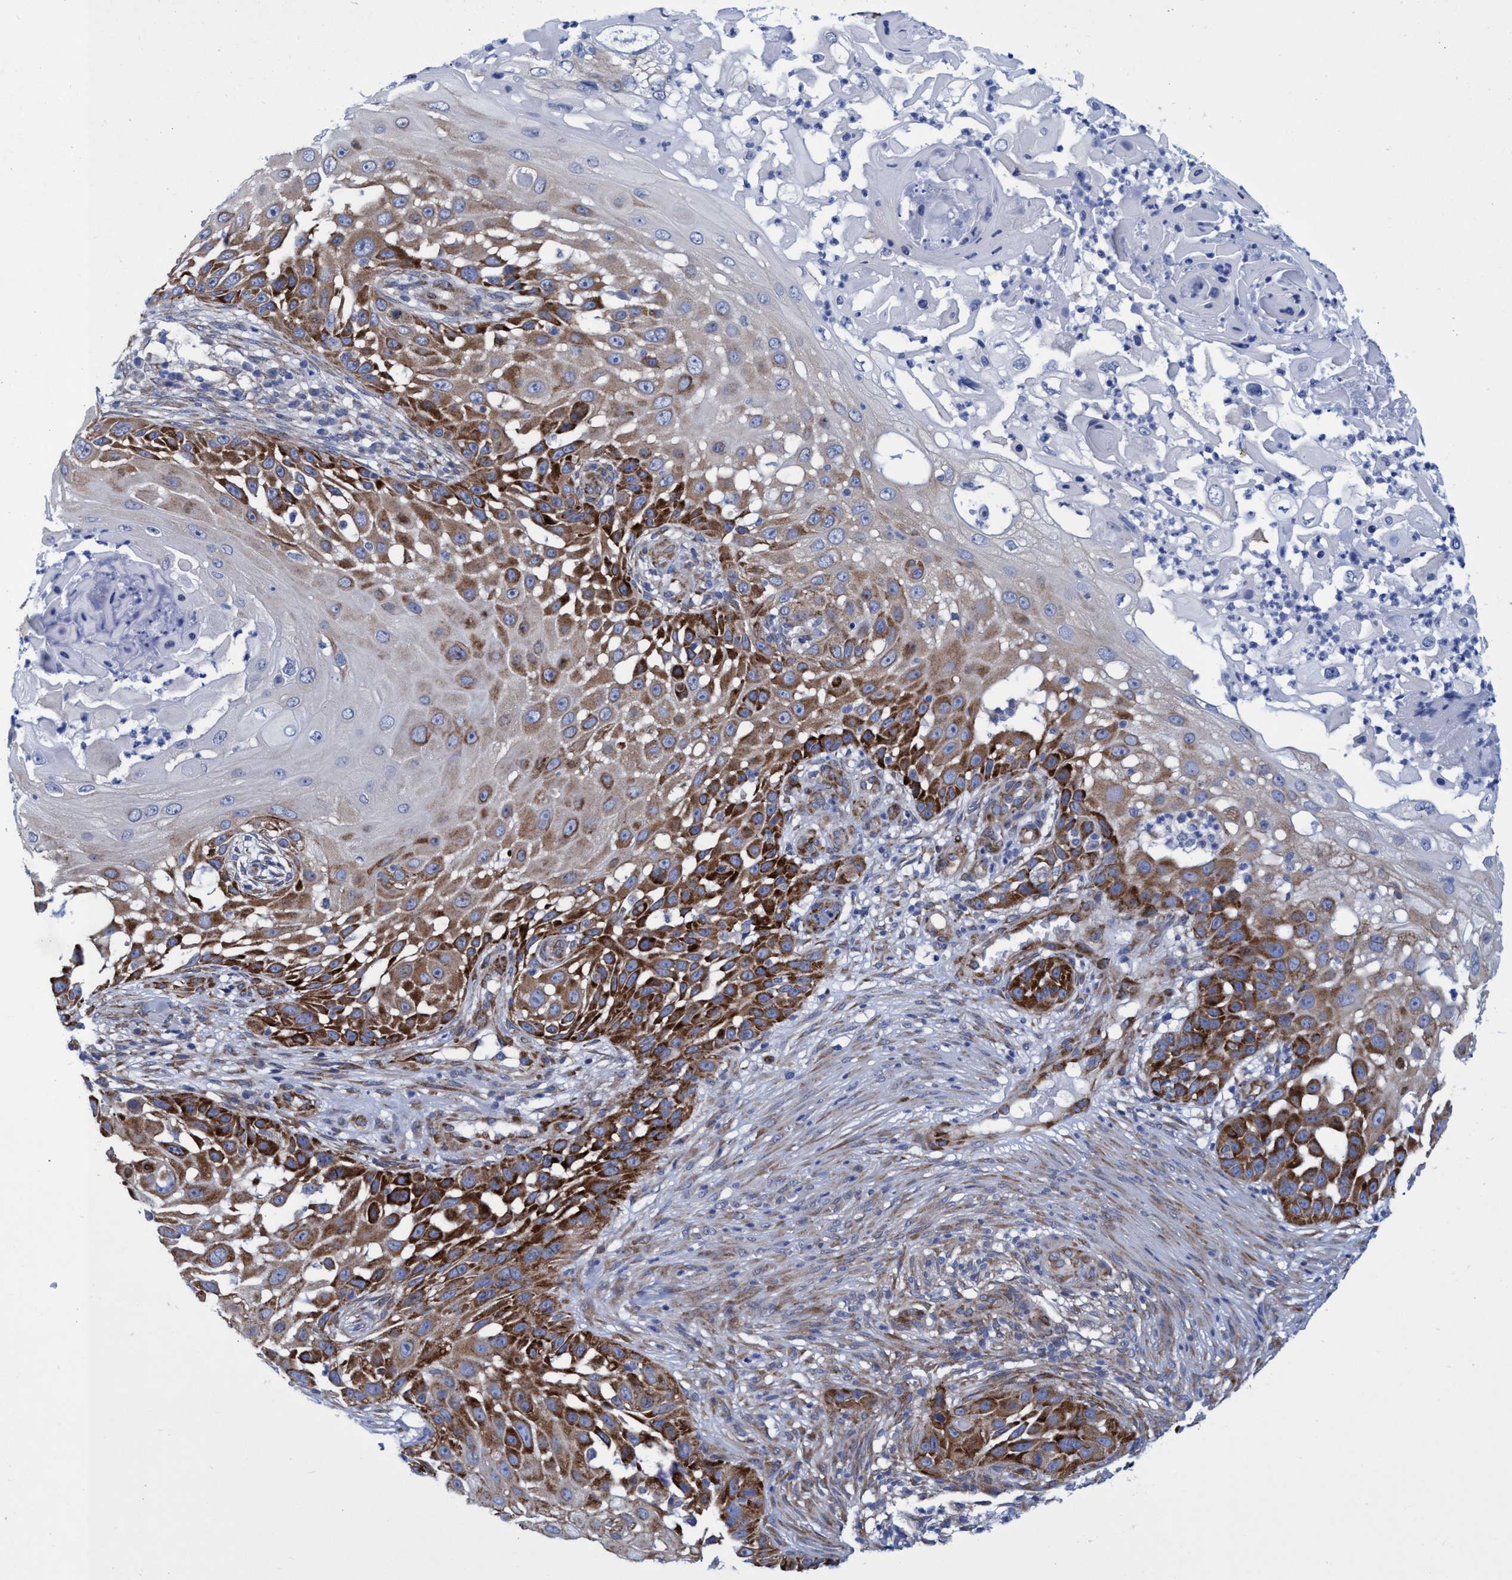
{"staining": {"intensity": "strong", "quantity": ">75%", "location": "cytoplasmic/membranous"}, "tissue": "skin cancer", "cell_type": "Tumor cells", "image_type": "cancer", "snomed": [{"axis": "morphology", "description": "Squamous cell carcinoma, NOS"}, {"axis": "topography", "description": "Skin"}], "caption": "Approximately >75% of tumor cells in human skin cancer demonstrate strong cytoplasmic/membranous protein staining as visualized by brown immunohistochemical staining.", "gene": "R3HCC1", "patient": {"sex": "female", "age": 44}}